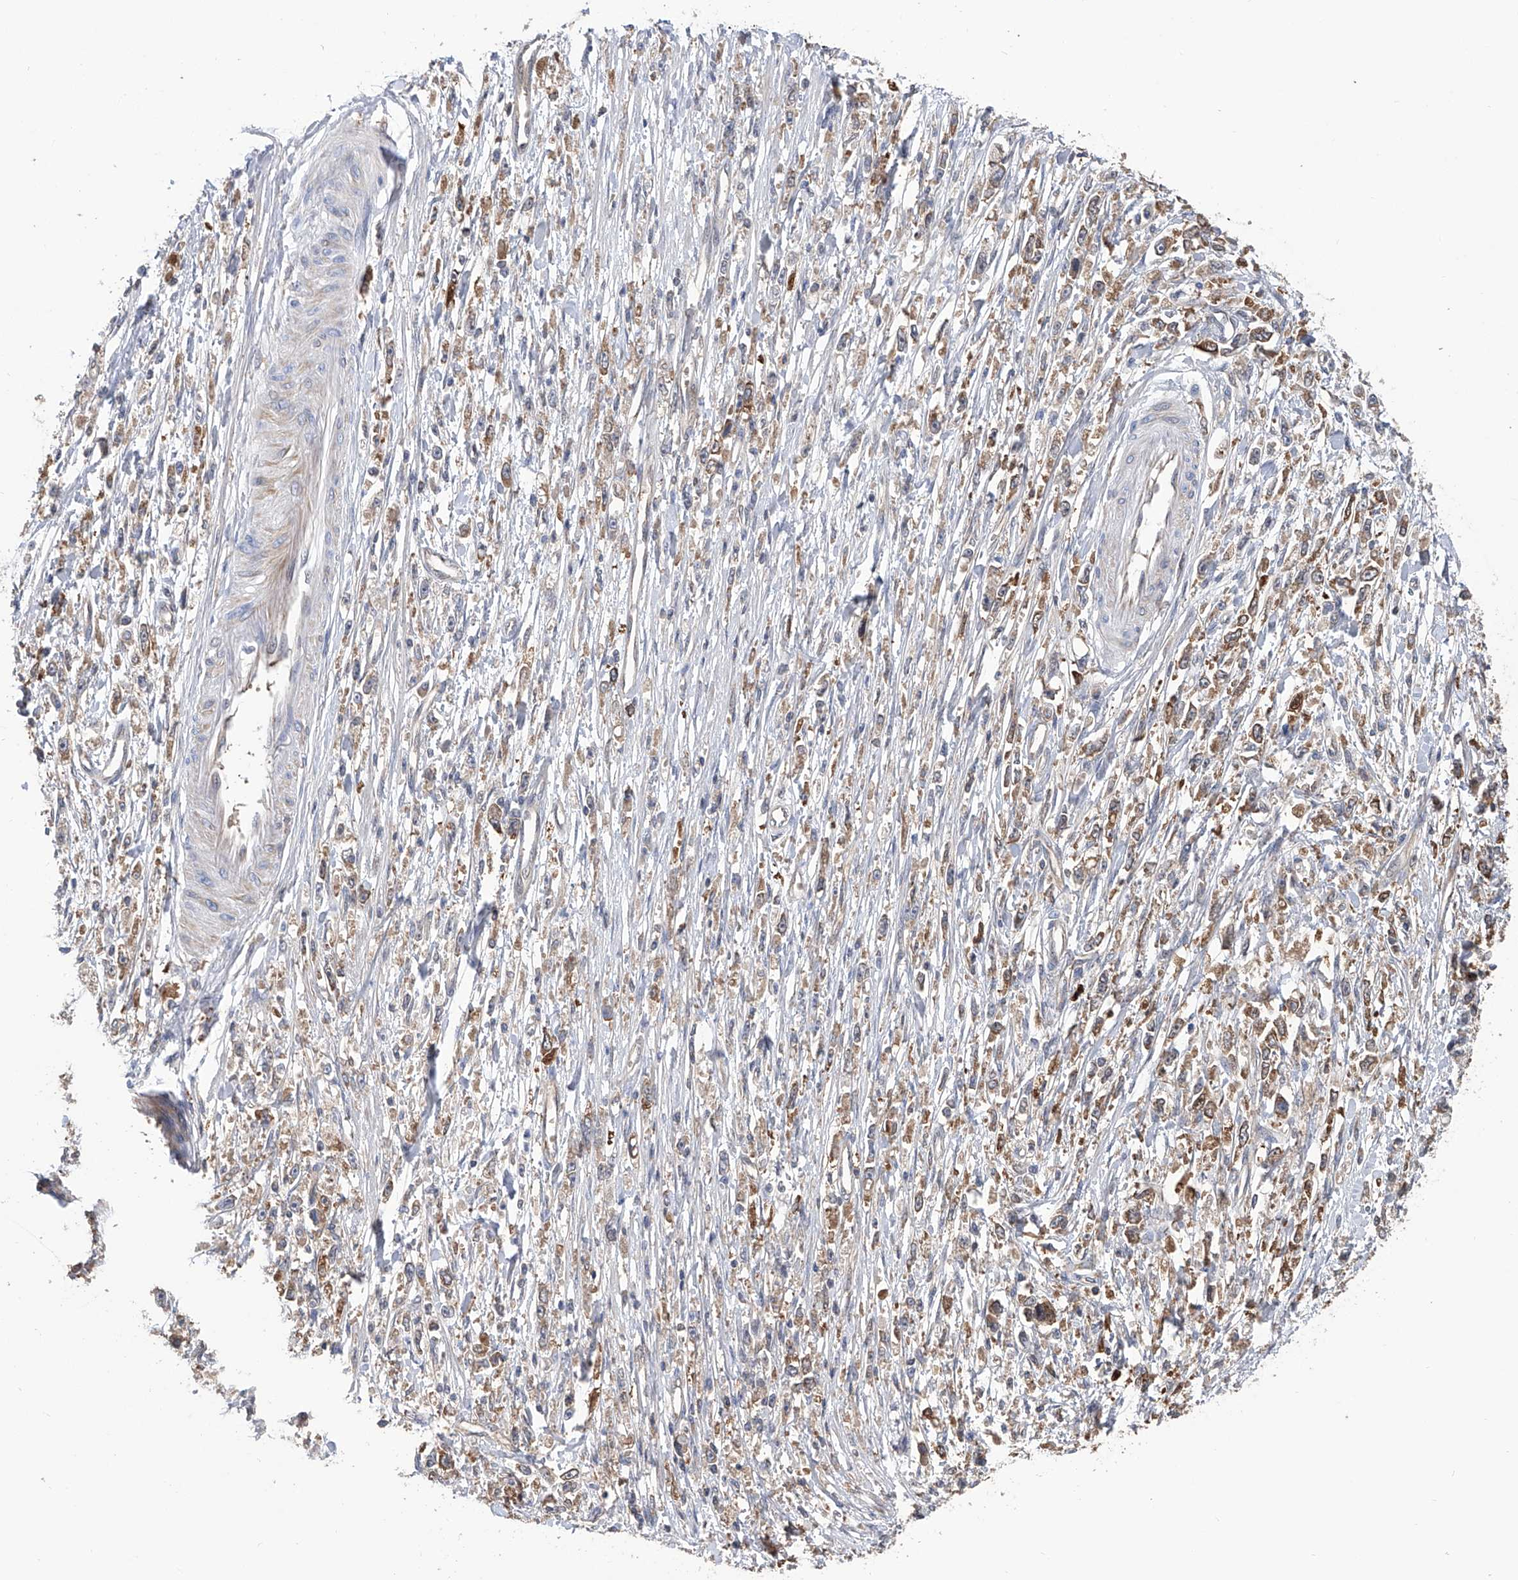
{"staining": {"intensity": "moderate", "quantity": ">75%", "location": "cytoplasmic/membranous"}, "tissue": "stomach cancer", "cell_type": "Tumor cells", "image_type": "cancer", "snomed": [{"axis": "morphology", "description": "Adenocarcinoma, NOS"}, {"axis": "topography", "description": "Stomach"}], "caption": "A micrograph showing moderate cytoplasmic/membranous positivity in about >75% of tumor cells in stomach cancer (adenocarcinoma), as visualized by brown immunohistochemical staining.", "gene": "NUDT17", "patient": {"sex": "female", "age": 59}}